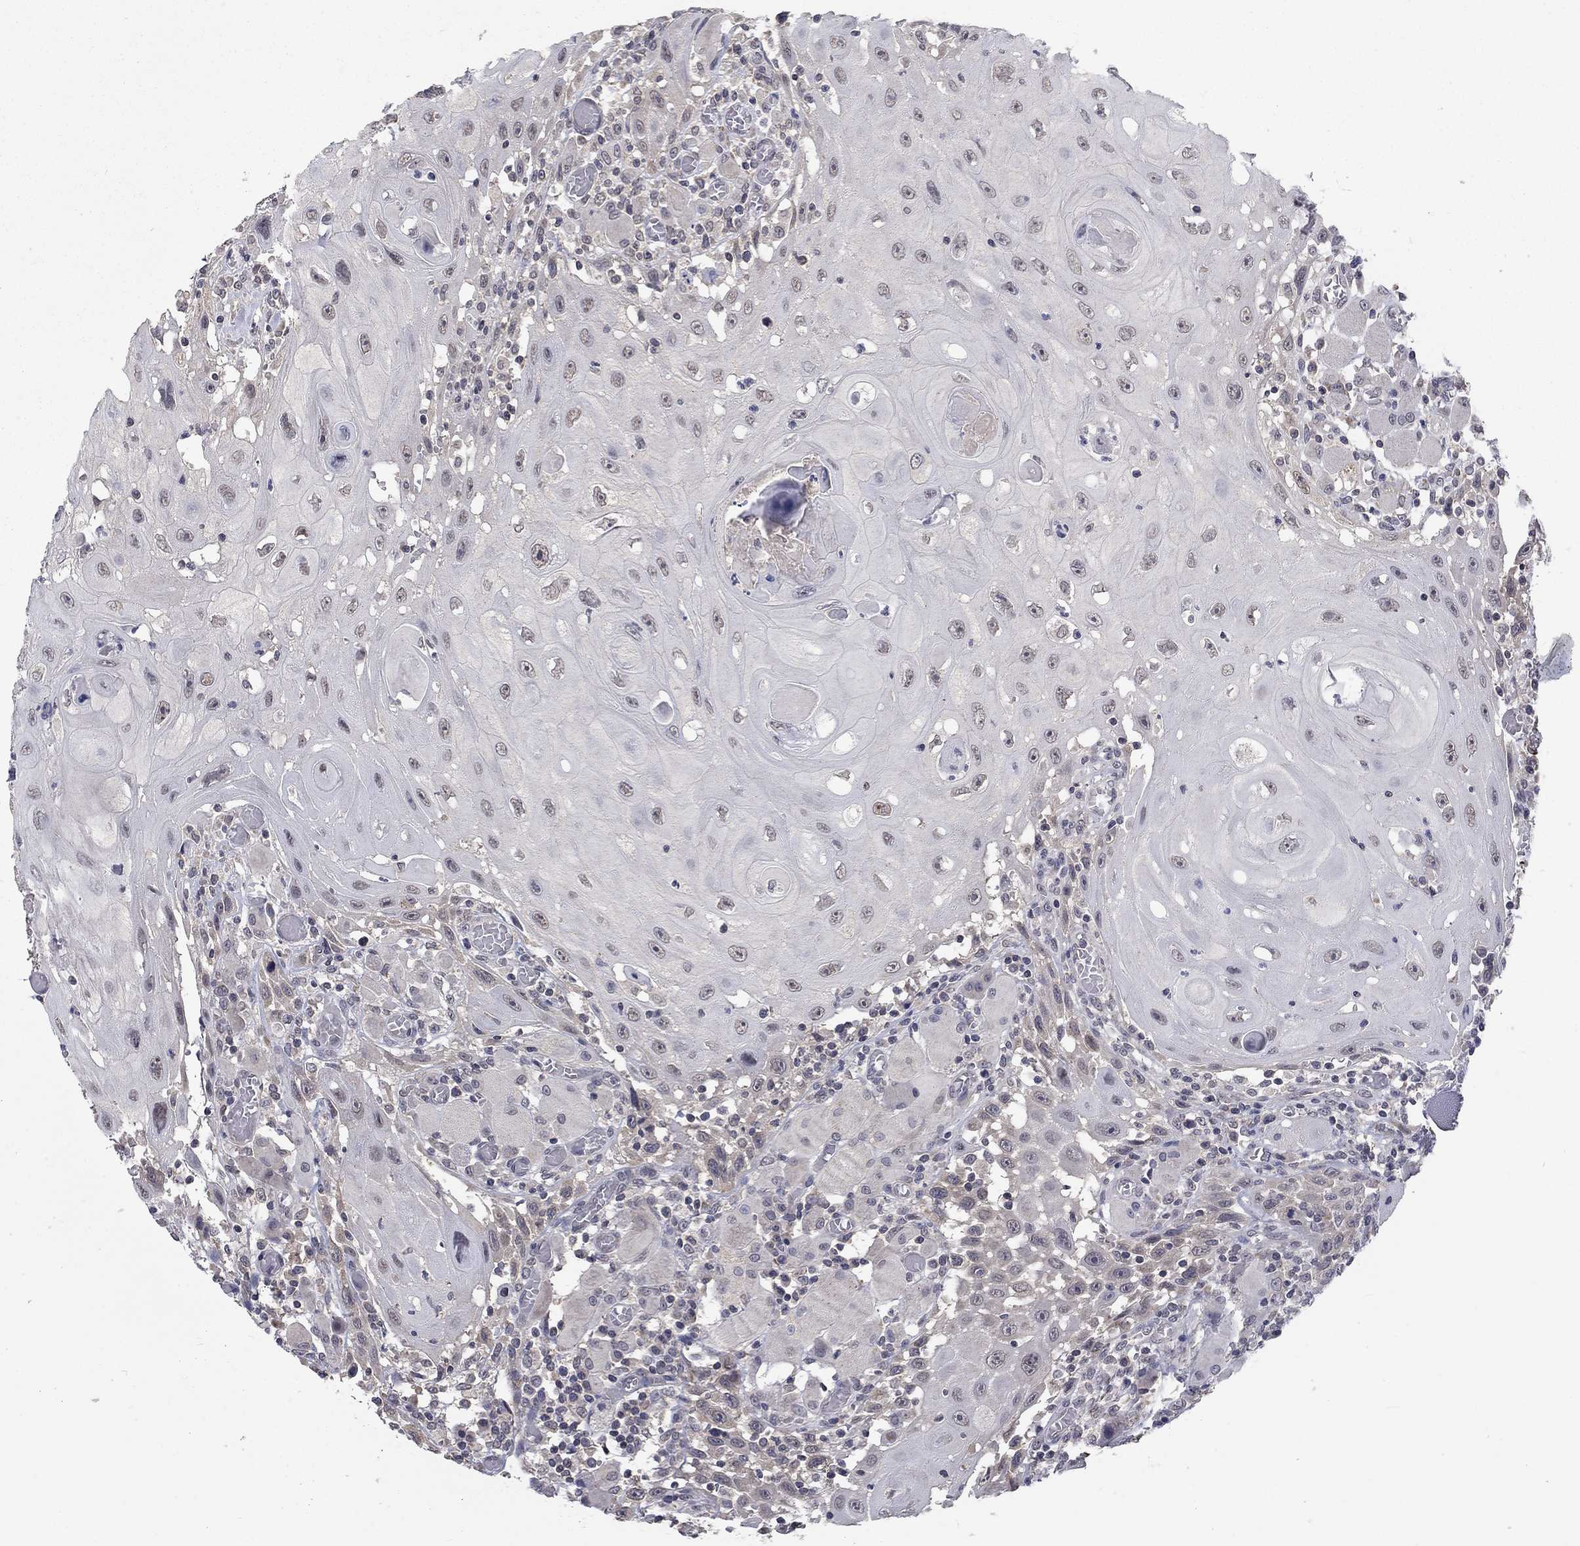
{"staining": {"intensity": "negative", "quantity": "none", "location": "none"}, "tissue": "head and neck cancer", "cell_type": "Tumor cells", "image_type": "cancer", "snomed": [{"axis": "morphology", "description": "Normal tissue, NOS"}, {"axis": "morphology", "description": "Squamous cell carcinoma, NOS"}, {"axis": "topography", "description": "Oral tissue"}, {"axis": "topography", "description": "Head-Neck"}], "caption": "A photomicrograph of human head and neck squamous cell carcinoma is negative for staining in tumor cells.", "gene": "SPATA33", "patient": {"sex": "male", "age": 71}}